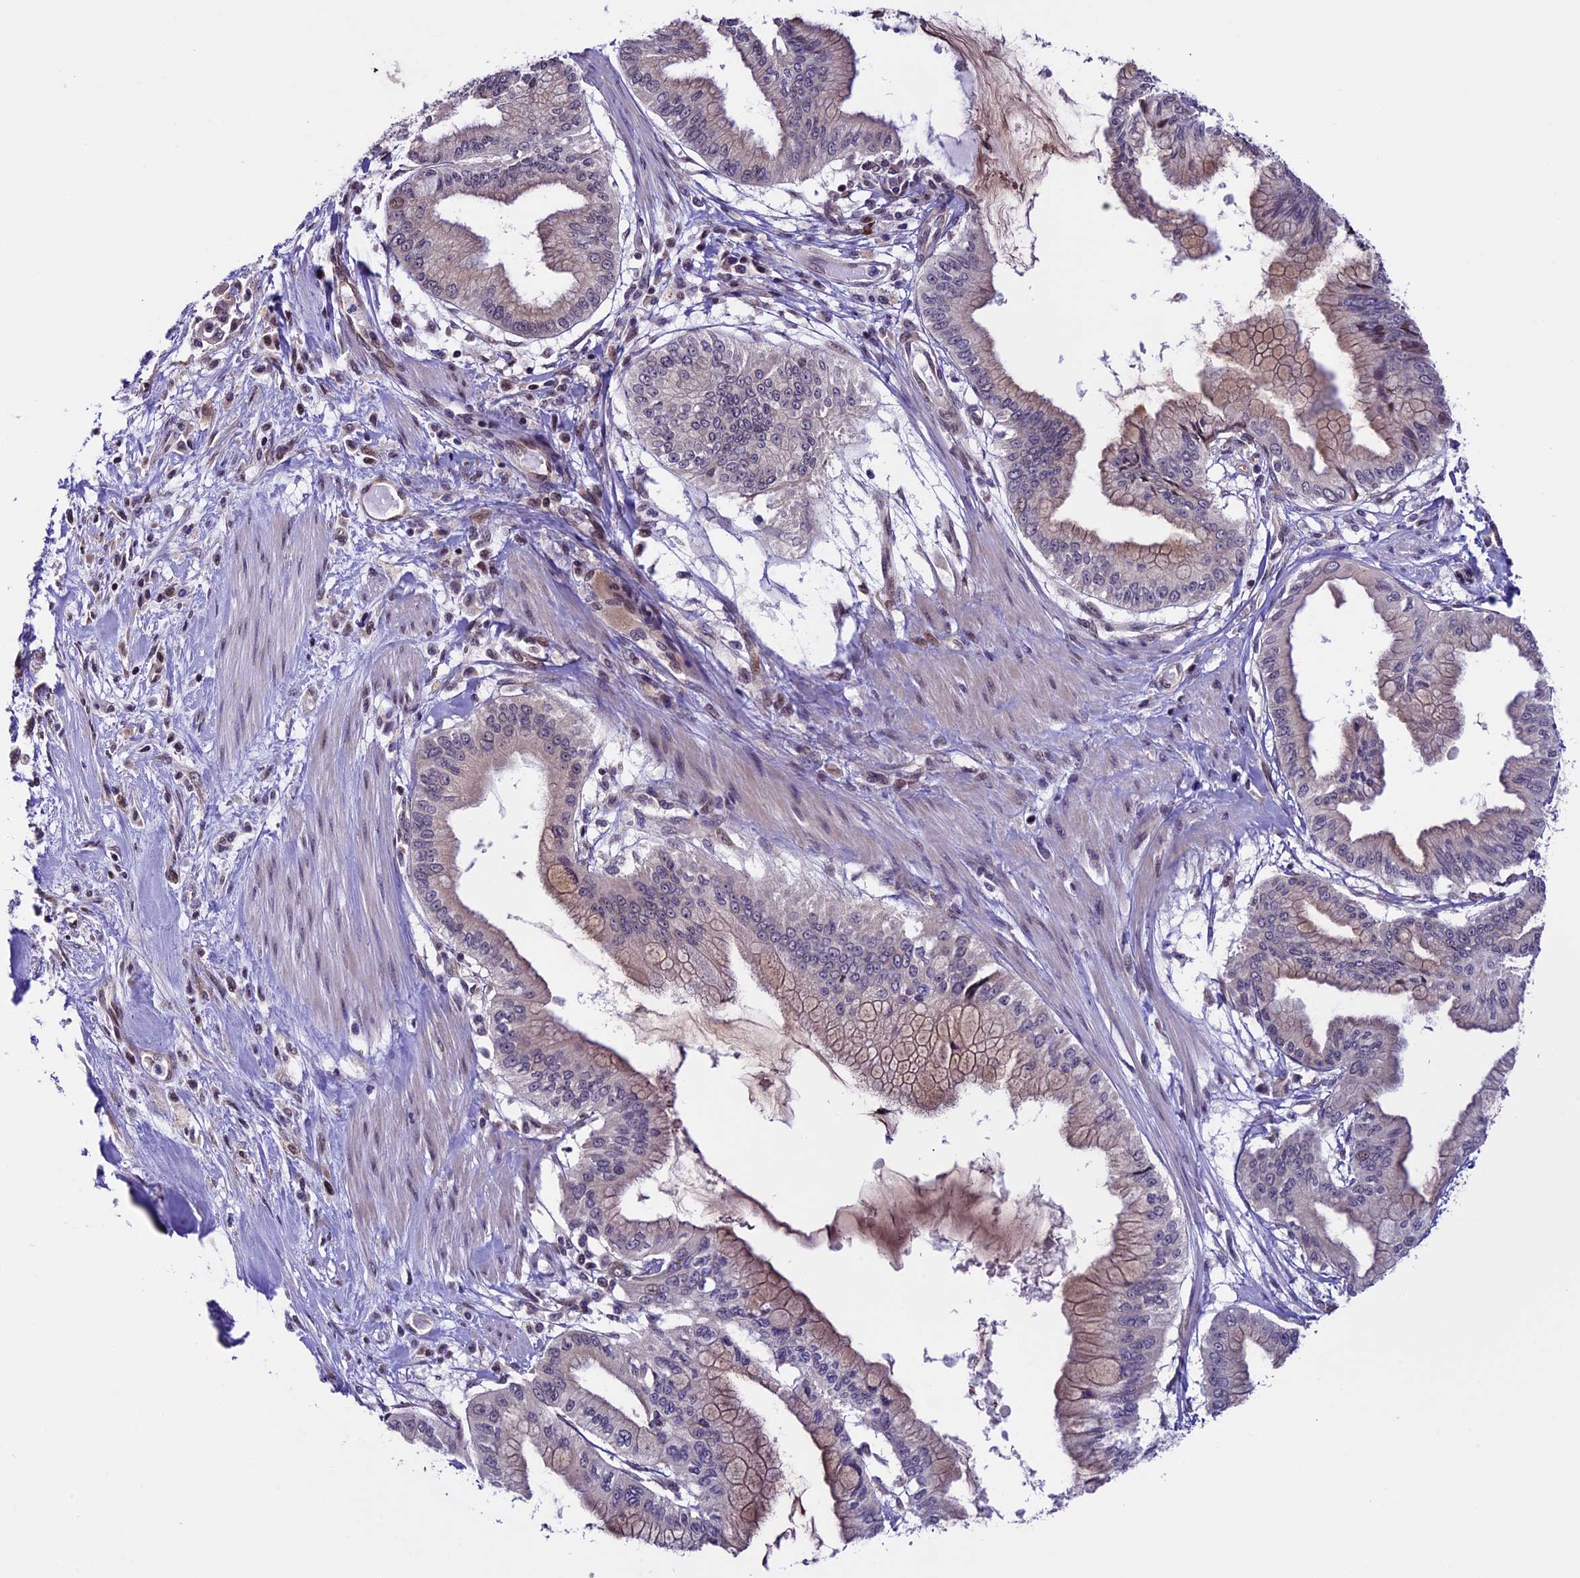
{"staining": {"intensity": "weak", "quantity": "25%-75%", "location": "cytoplasmic/membranous"}, "tissue": "pancreatic cancer", "cell_type": "Tumor cells", "image_type": "cancer", "snomed": [{"axis": "morphology", "description": "Adenocarcinoma, NOS"}, {"axis": "topography", "description": "Pancreas"}], "caption": "Brown immunohistochemical staining in human pancreatic adenocarcinoma demonstrates weak cytoplasmic/membranous positivity in approximately 25%-75% of tumor cells.", "gene": "TMEM171", "patient": {"sex": "male", "age": 46}}